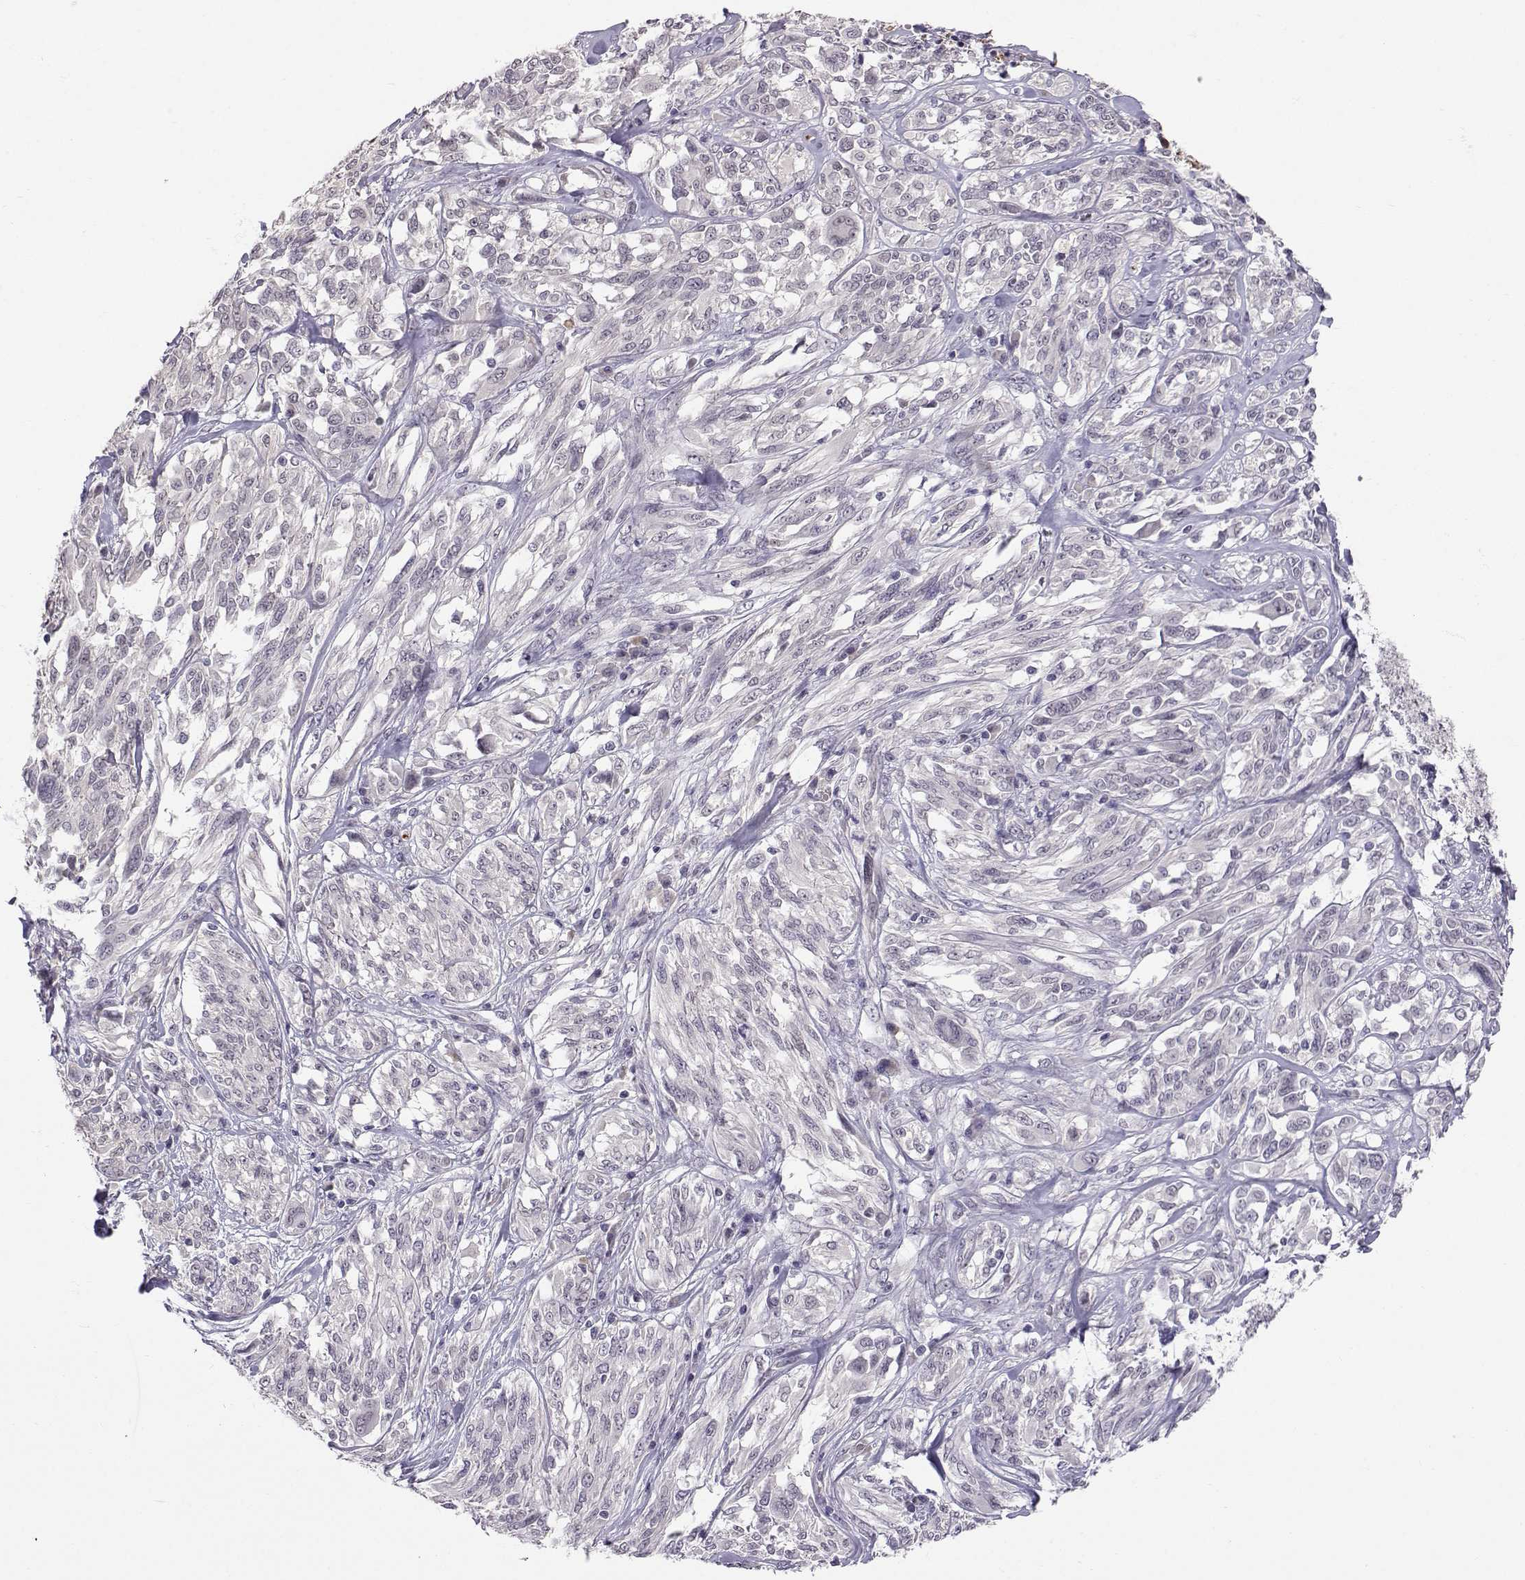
{"staining": {"intensity": "negative", "quantity": "none", "location": "none"}, "tissue": "melanoma", "cell_type": "Tumor cells", "image_type": "cancer", "snomed": [{"axis": "morphology", "description": "Malignant melanoma, NOS"}, {"axis": "topography", "description": "Skin"}], "caption": "DAB (3,3'-diaminobenzidine) immunohistochemical staining of melanoma exhibits no significant expression in tumor cells. (Immunohistochemistry (ihc), brightfield microscopy, high magnification).", "gene": "SLC6A3", "patient": {"sex": "female", "age": 91}}